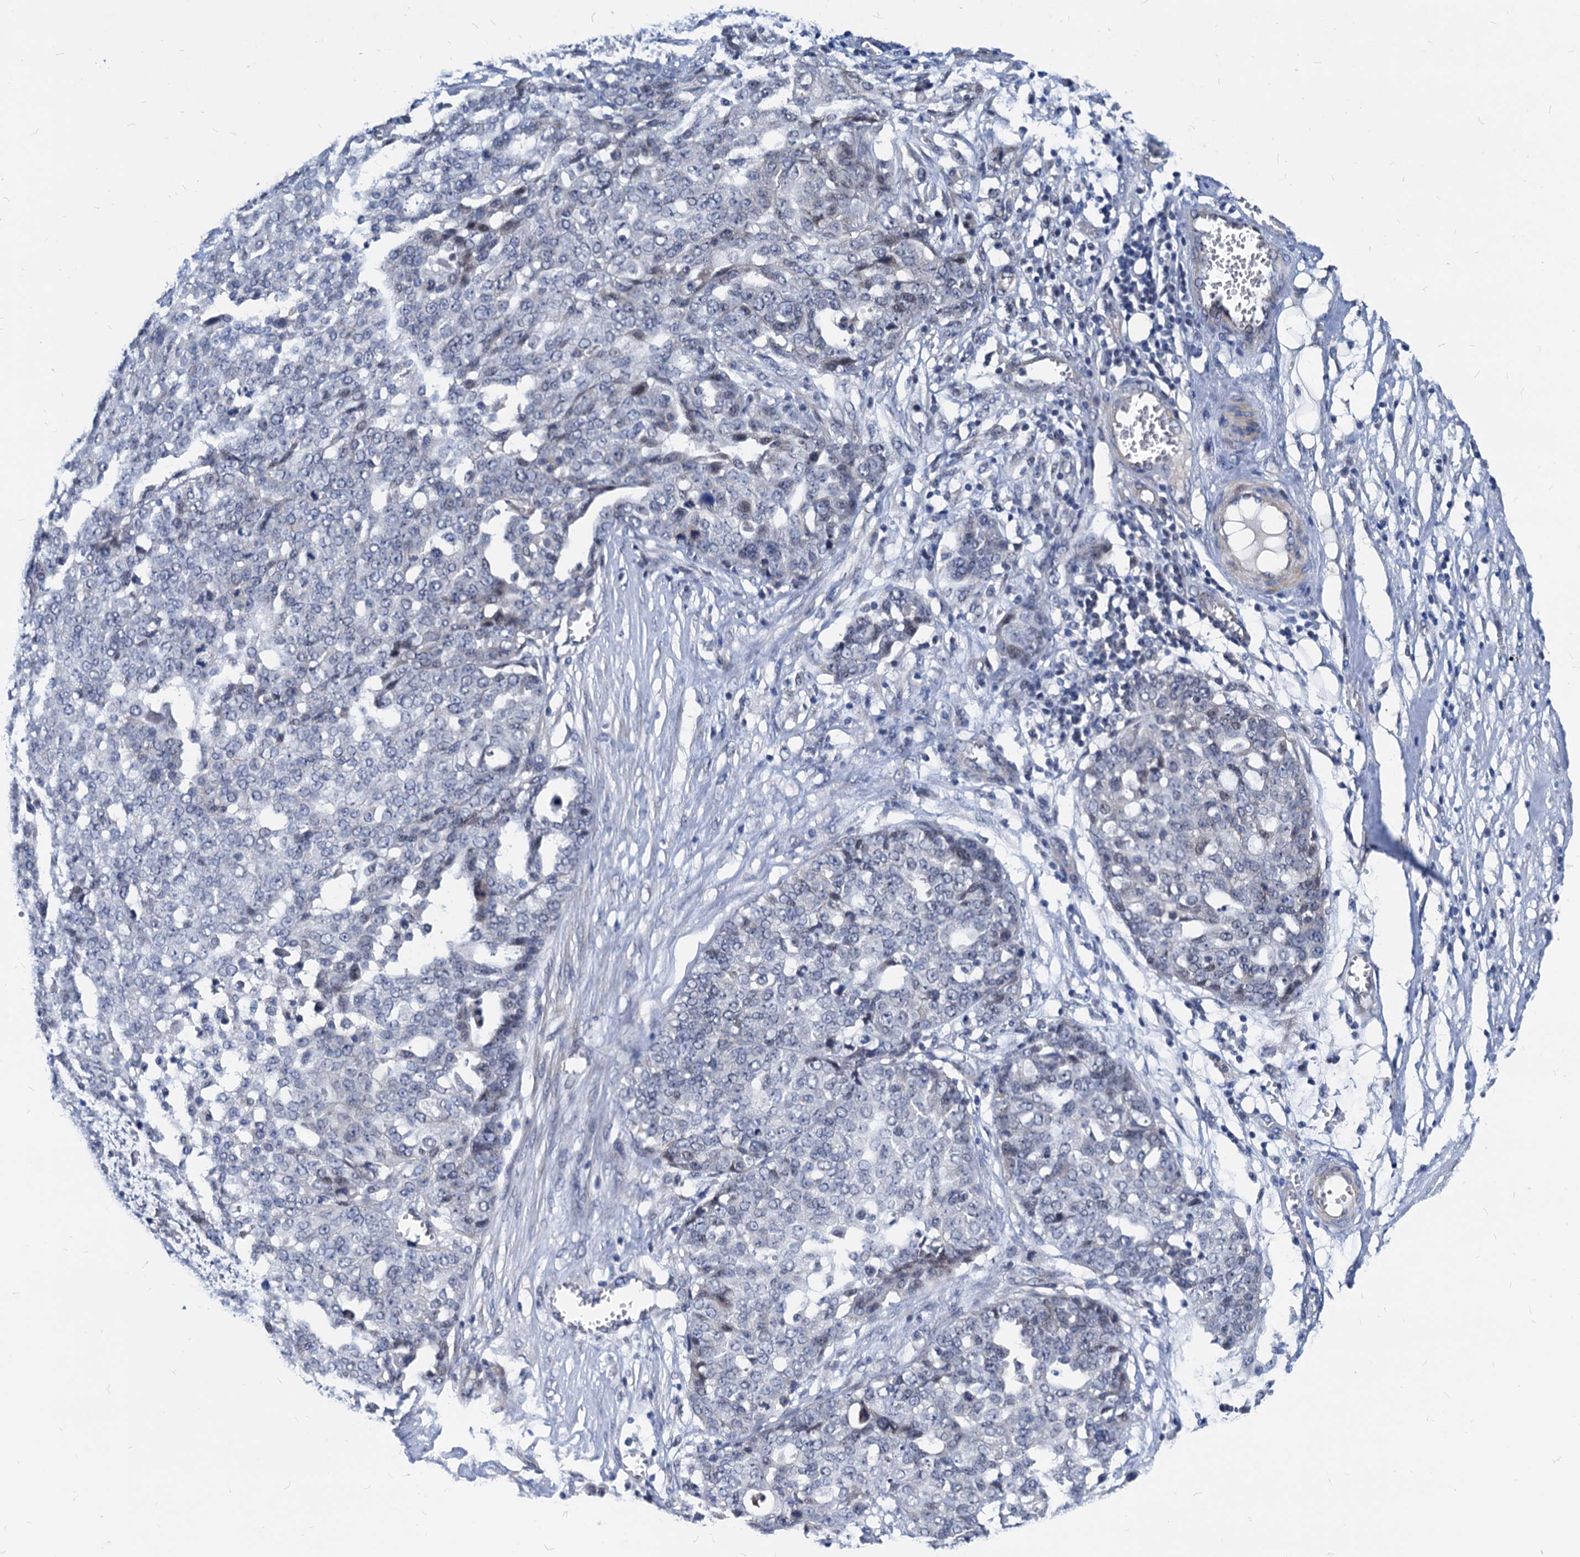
{"staining": {"intensity": "negative", "quantity": "none", "location": "none"}, "tissue": "ovarian cancer", "cell_type": "Tumor cells", "image_type": "cancer", "snomed": [{"axis": "morphology", "description": "Cystadenocarcinoma, serous, NOS"}, {"axis": "topography", "description": "Soft tissue"}, {"axis": "topography", "description": "Ovary"}], "caption": "Immunohistochemical staining of ovarian cancer shows no significant positivity in tumor cells.", "gene": "HSF2", "patient": {"sex": "female", "age": 57}}